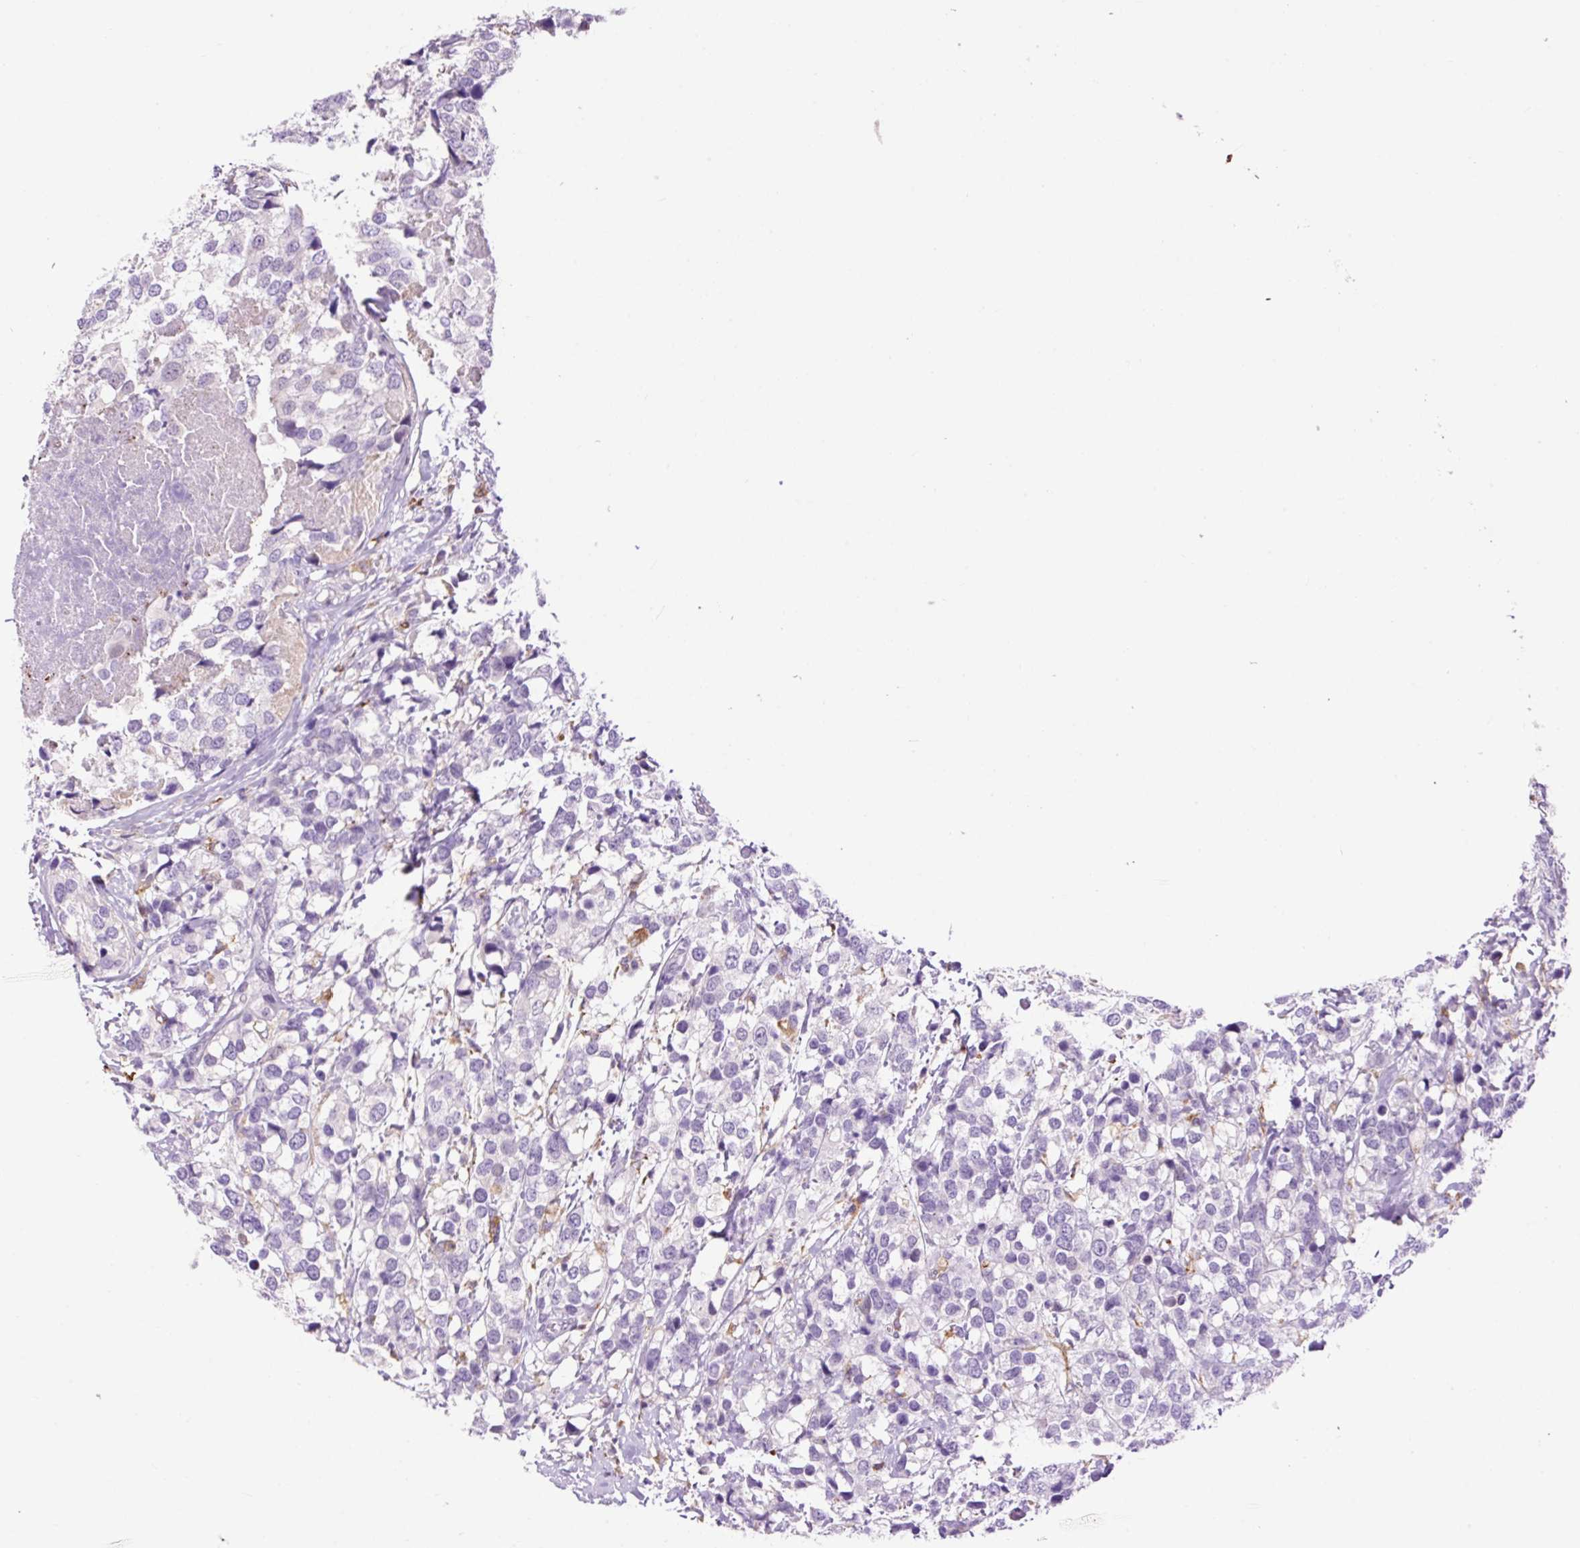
{"staining": {"intensity": "negative", "quantity": "none", "location": "none"}, "tissue": "breast cancer", "cell_type": "Tumor cells", "image_type": "cancer", "snomed": [{"axis": "morphology", "description": "Lobular carcinoma"}, {"axis": "topography", "description": "Breast"}], "caption": "High power microscopy histopathology image of an immunohistochemistry (IHC) photomicrograph of breast cancer, revealing no significant positivity in tumor cells.", "gene": "LY86", "patient": {"sex": "female", "age": 59}}